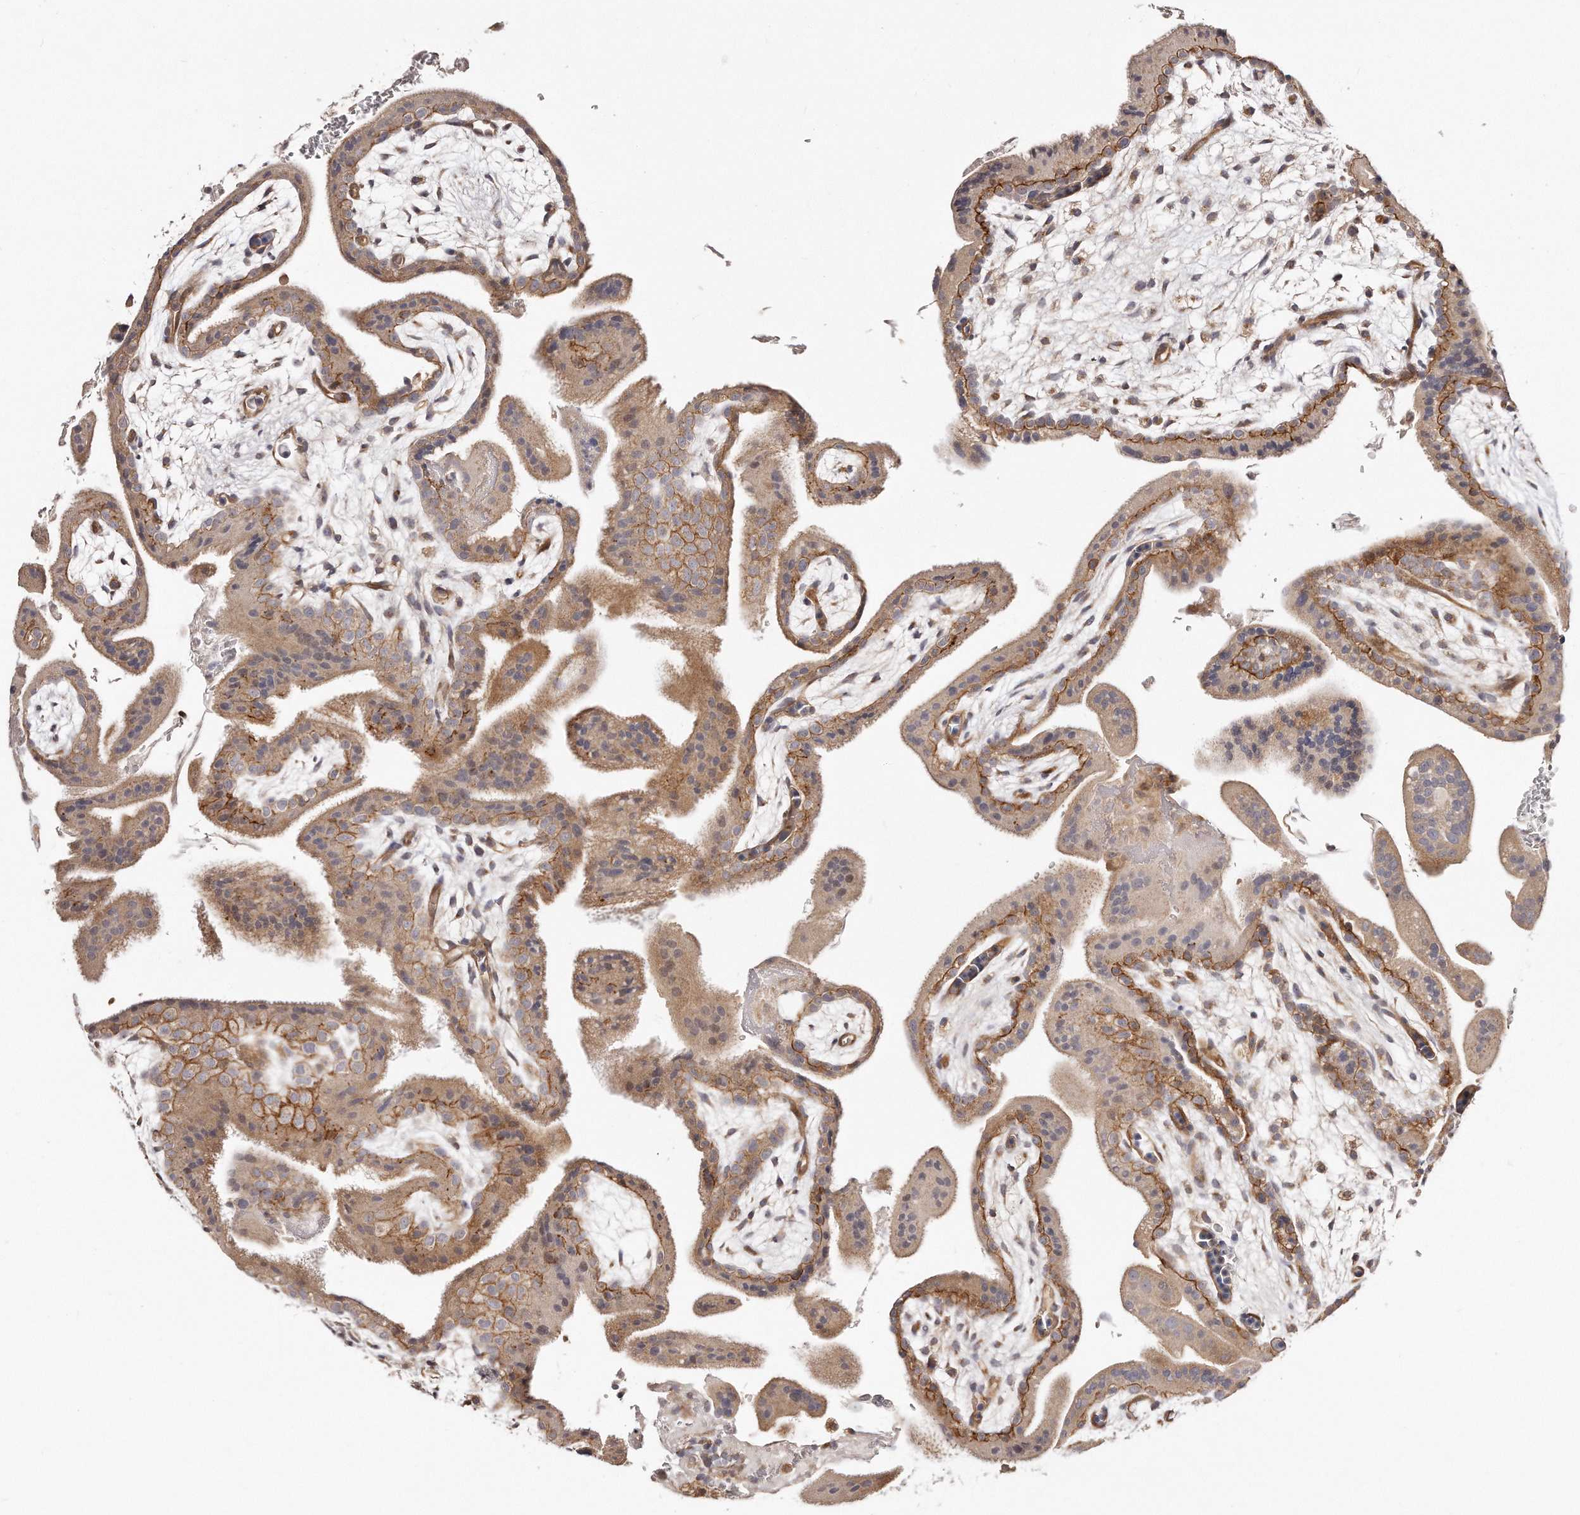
{"staining": {"intensity": "moderate", "quantity": ">75%", "location": "cytoplasmic/membranous"}, "tissue": "placenta", "cell_type": "Decidual cells", "image_type": "normal", "snomed": [{"axis": "morphology", "description": "Normal tissue, NOS"}, {"axis": "topography", "description": "Placenta"}], "caption": "IHC image of benign human placenta stained for a protein (brown), which displays medium levels of moderate cytoplasmic/membranous expression in approximately >75% of decidual cells.", "gene": "GBP4", "patient": {"sex": "female", "age": 35}}